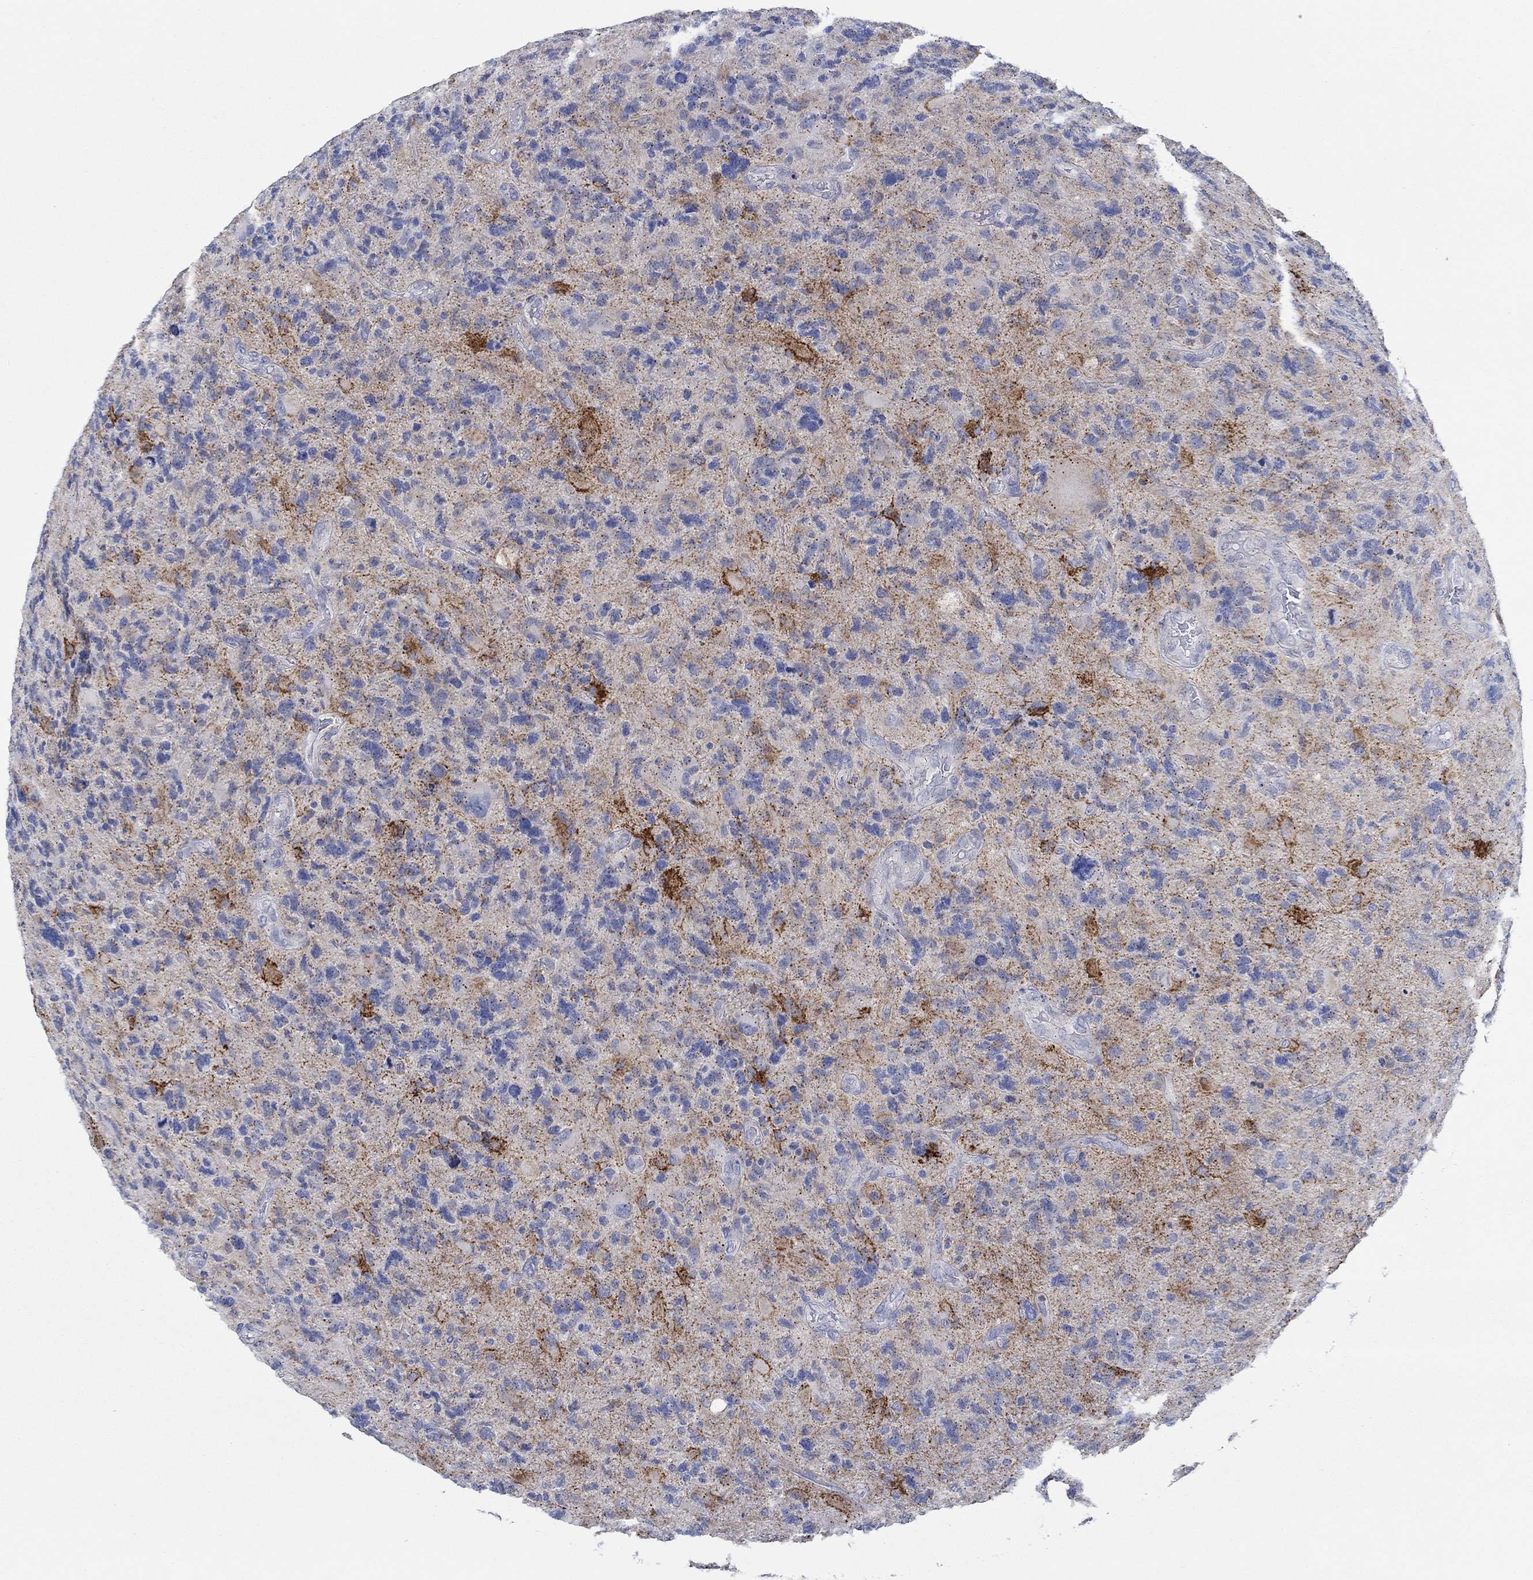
{"staining": {"intensity": "strong", "quantity": "<25%", "location": "cytoplasmic/membranous"}, "tissue": "glioma", "cell_type": "Tumor cells", "image_type": "cancer", "snomed": [{"axis": "morphology", "description": "Glioma, malignant, High grade"}, {"axis": "topography", "description": "Cerebral cortex"}], "caption": "High-magnification brightfield microscopy of malignant high-grade glioma stained with DAB (3,3'-diaminobenzidine) (brown) and counterstained with hematoxylin (blue). tumor cells exhibit strong cytoplasmic/membranous expression is present in approximately<25% of cells.", "gene": "CPM", "patient": {"sex": "male", "age": 70}}